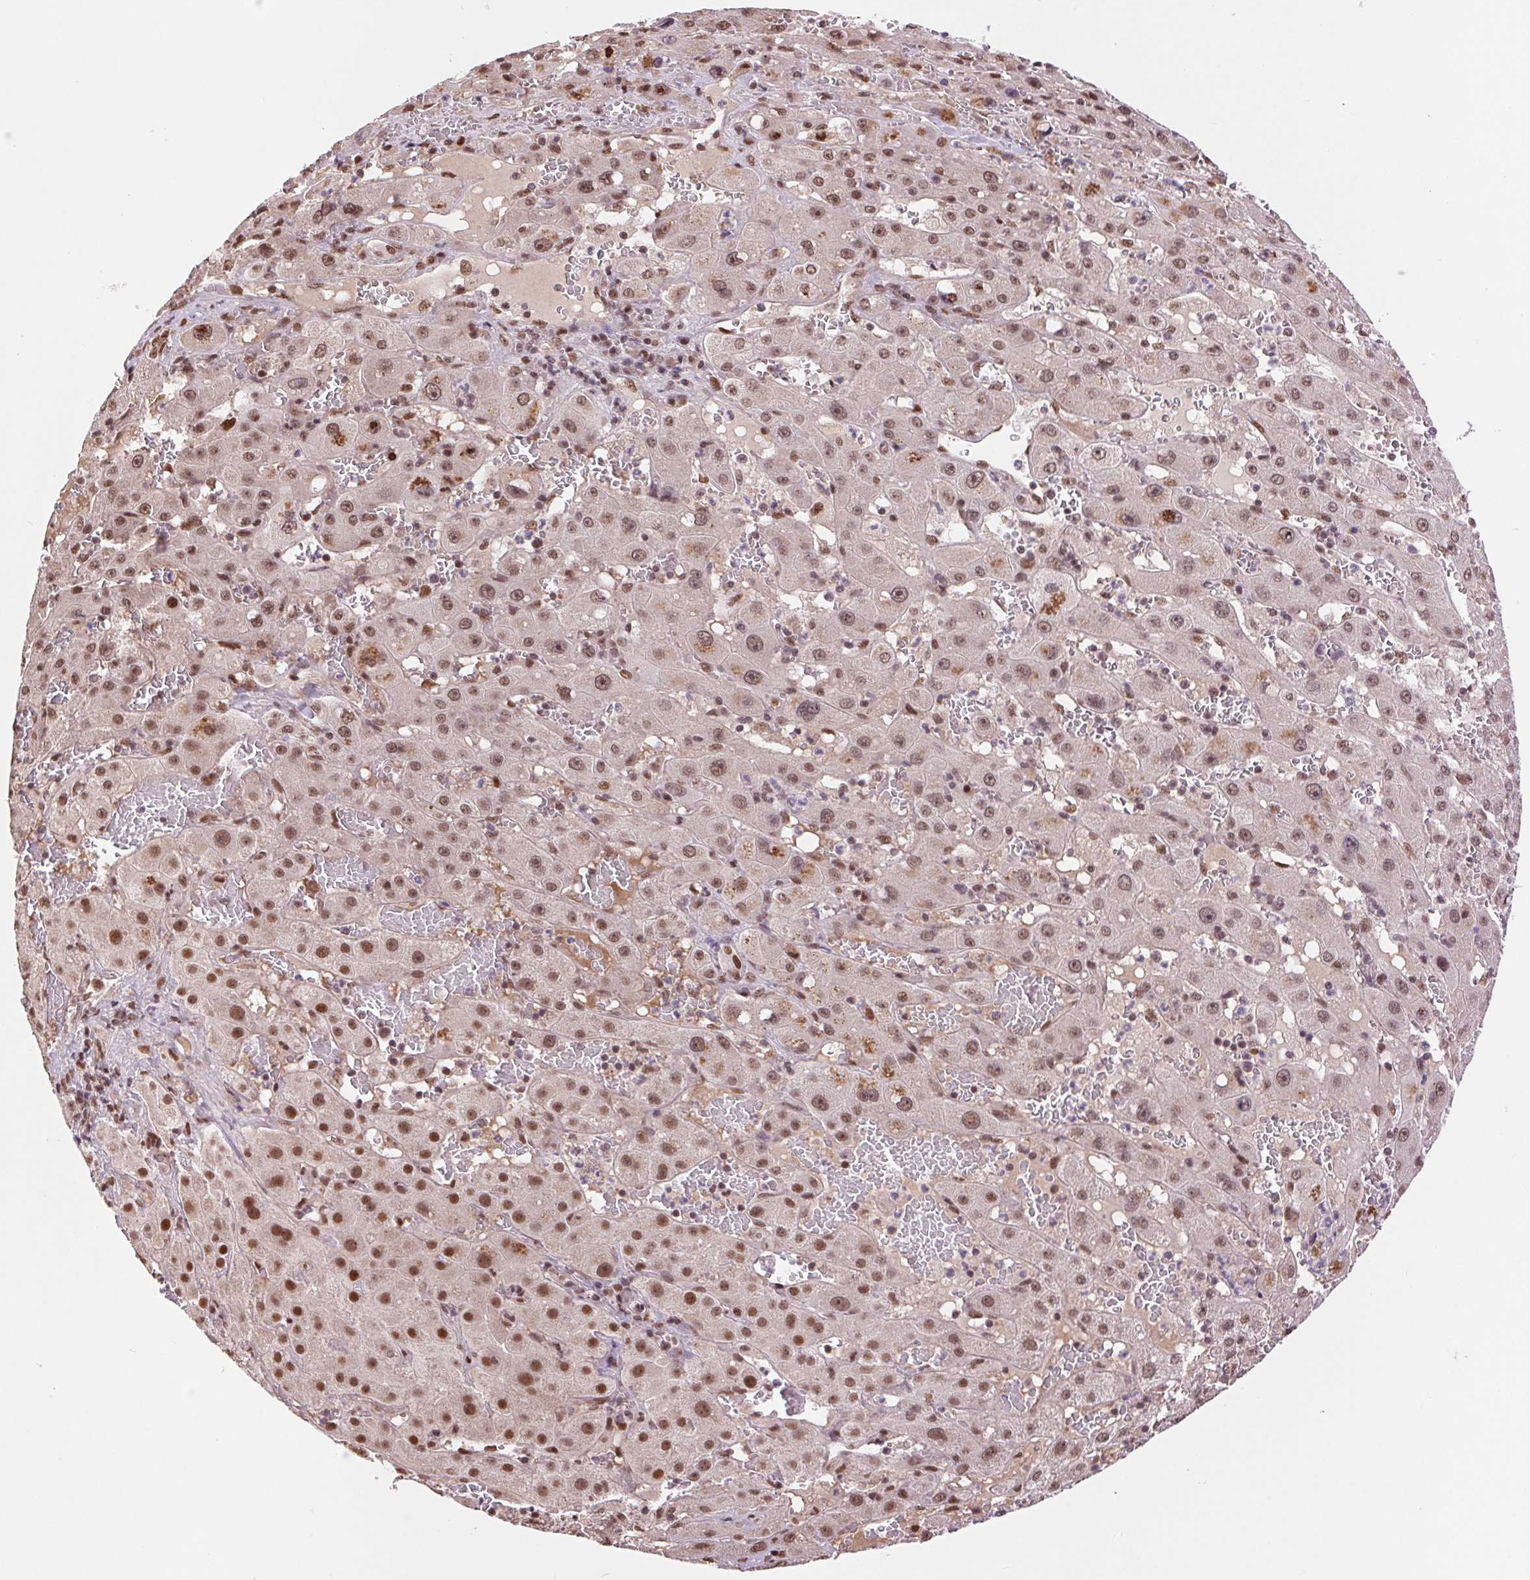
{"staining": {"intensity": "moderate", "quantity": ">75%", "location": "nuclear"}, "tissue": "liver cancer", "cell_type": "Tumor cells", "image_type": "cancer", "snomed": [{"axis": "morphology", "description": "Carcinoma, Hepatocellular, NOS"}, {"axis": "topography", "description": "Liver"}], "caption": "Brown immunohistochemical staining in human hepatocellular carcinoma (liver) reveals moderate nuclear staining in about >75% of tumor cells.", "gene": "RAD23A", "patient": {"sex": "female", "age": 73}}